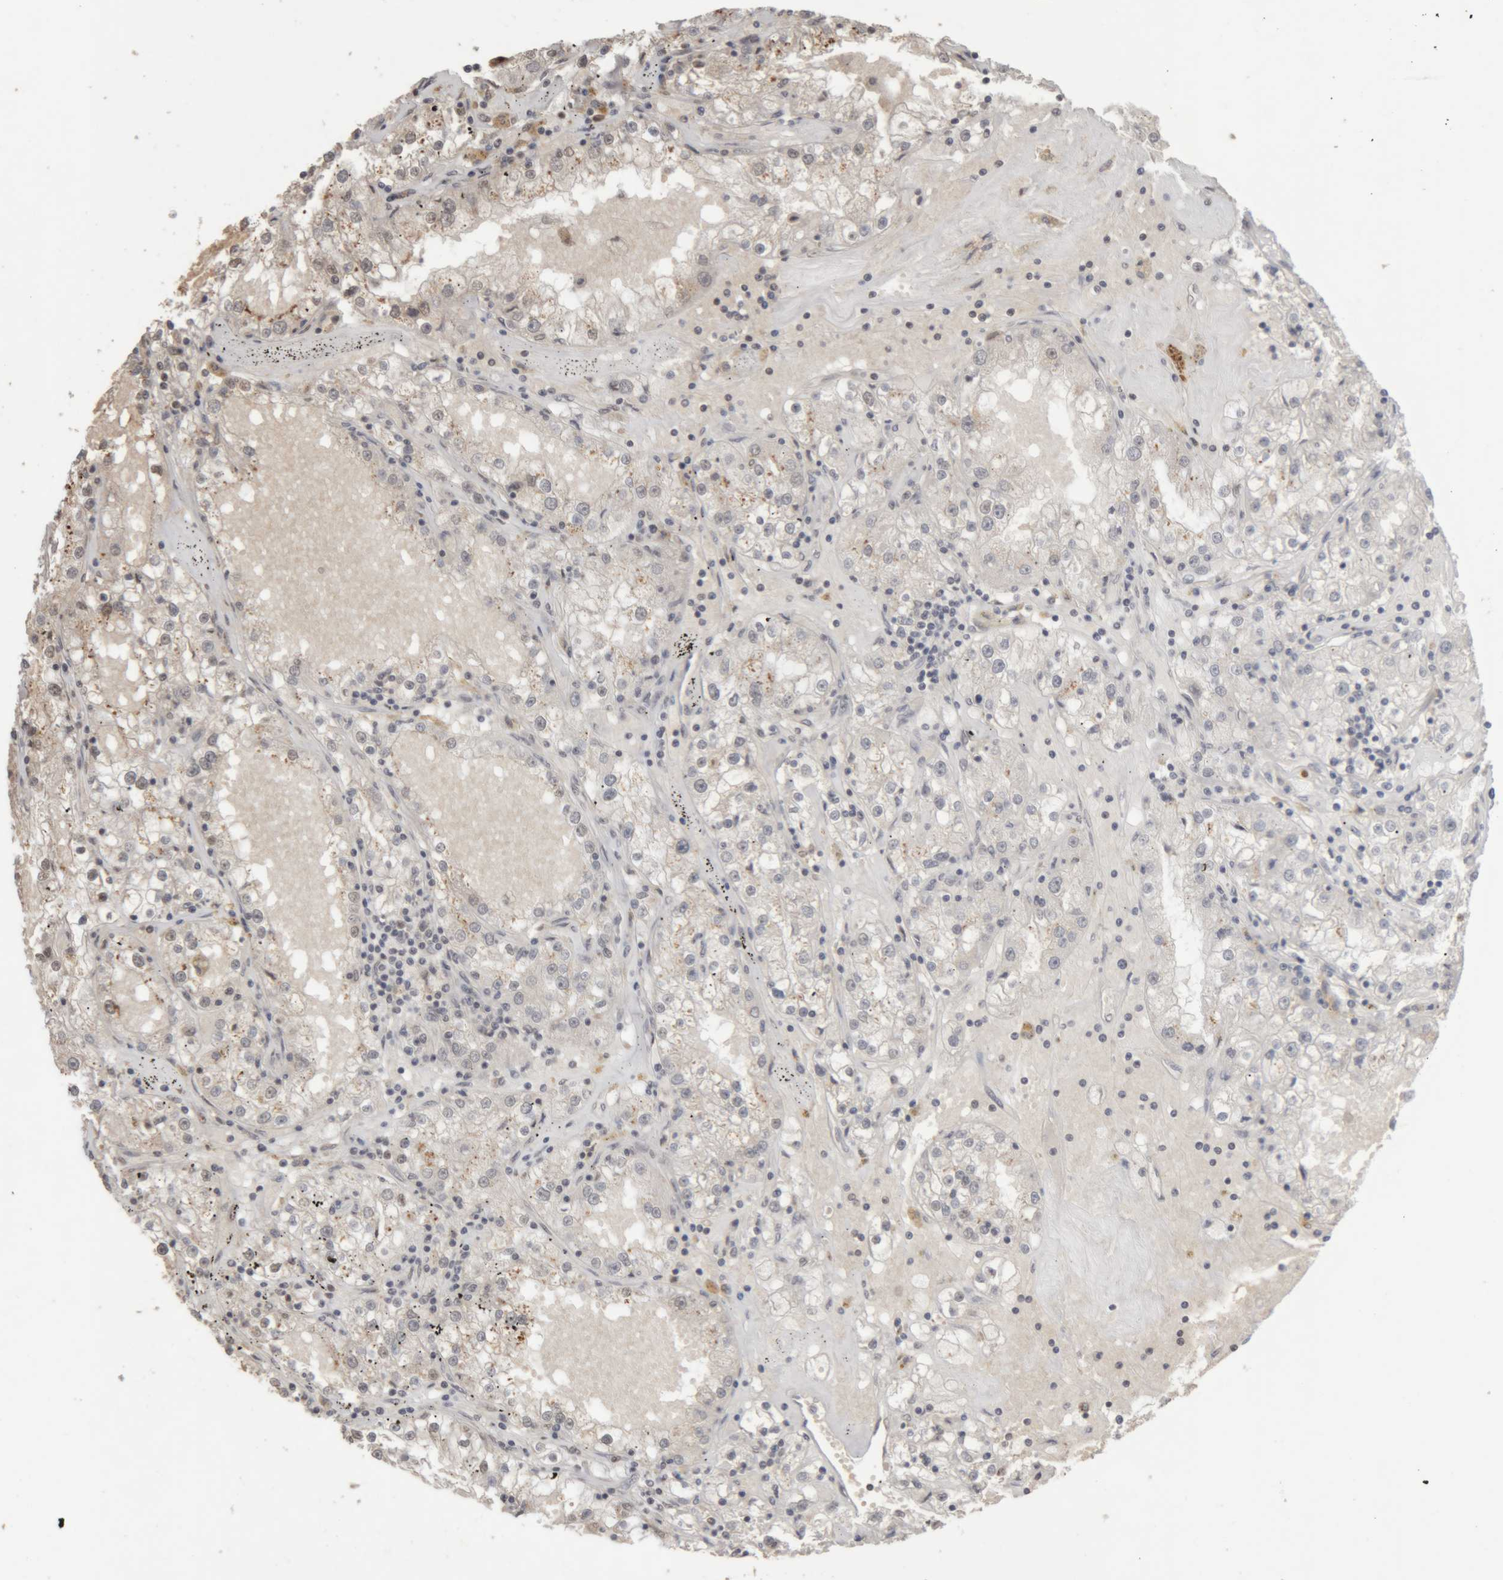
{"staining": {"intensity": "weak", "quantity": "25%-75%", "location": "nuclear"}, "tissue": "renal cancer", "cell_type": "Tumor cells", "image_type": "cancer", "snomed": [{"axis": "morphology", "description": "Adenocarcinoma, NOS"}, {"axis": "topography", "description": "Kidney"}], "caption": "There is low levels of weak nuclear expression in tumor cells of renal adenocarcinoma, as demonstrated by immunohistochemical staining (brown color).", "gene": "KEAP1", "patient": {"sex": "male", "age": 56}}